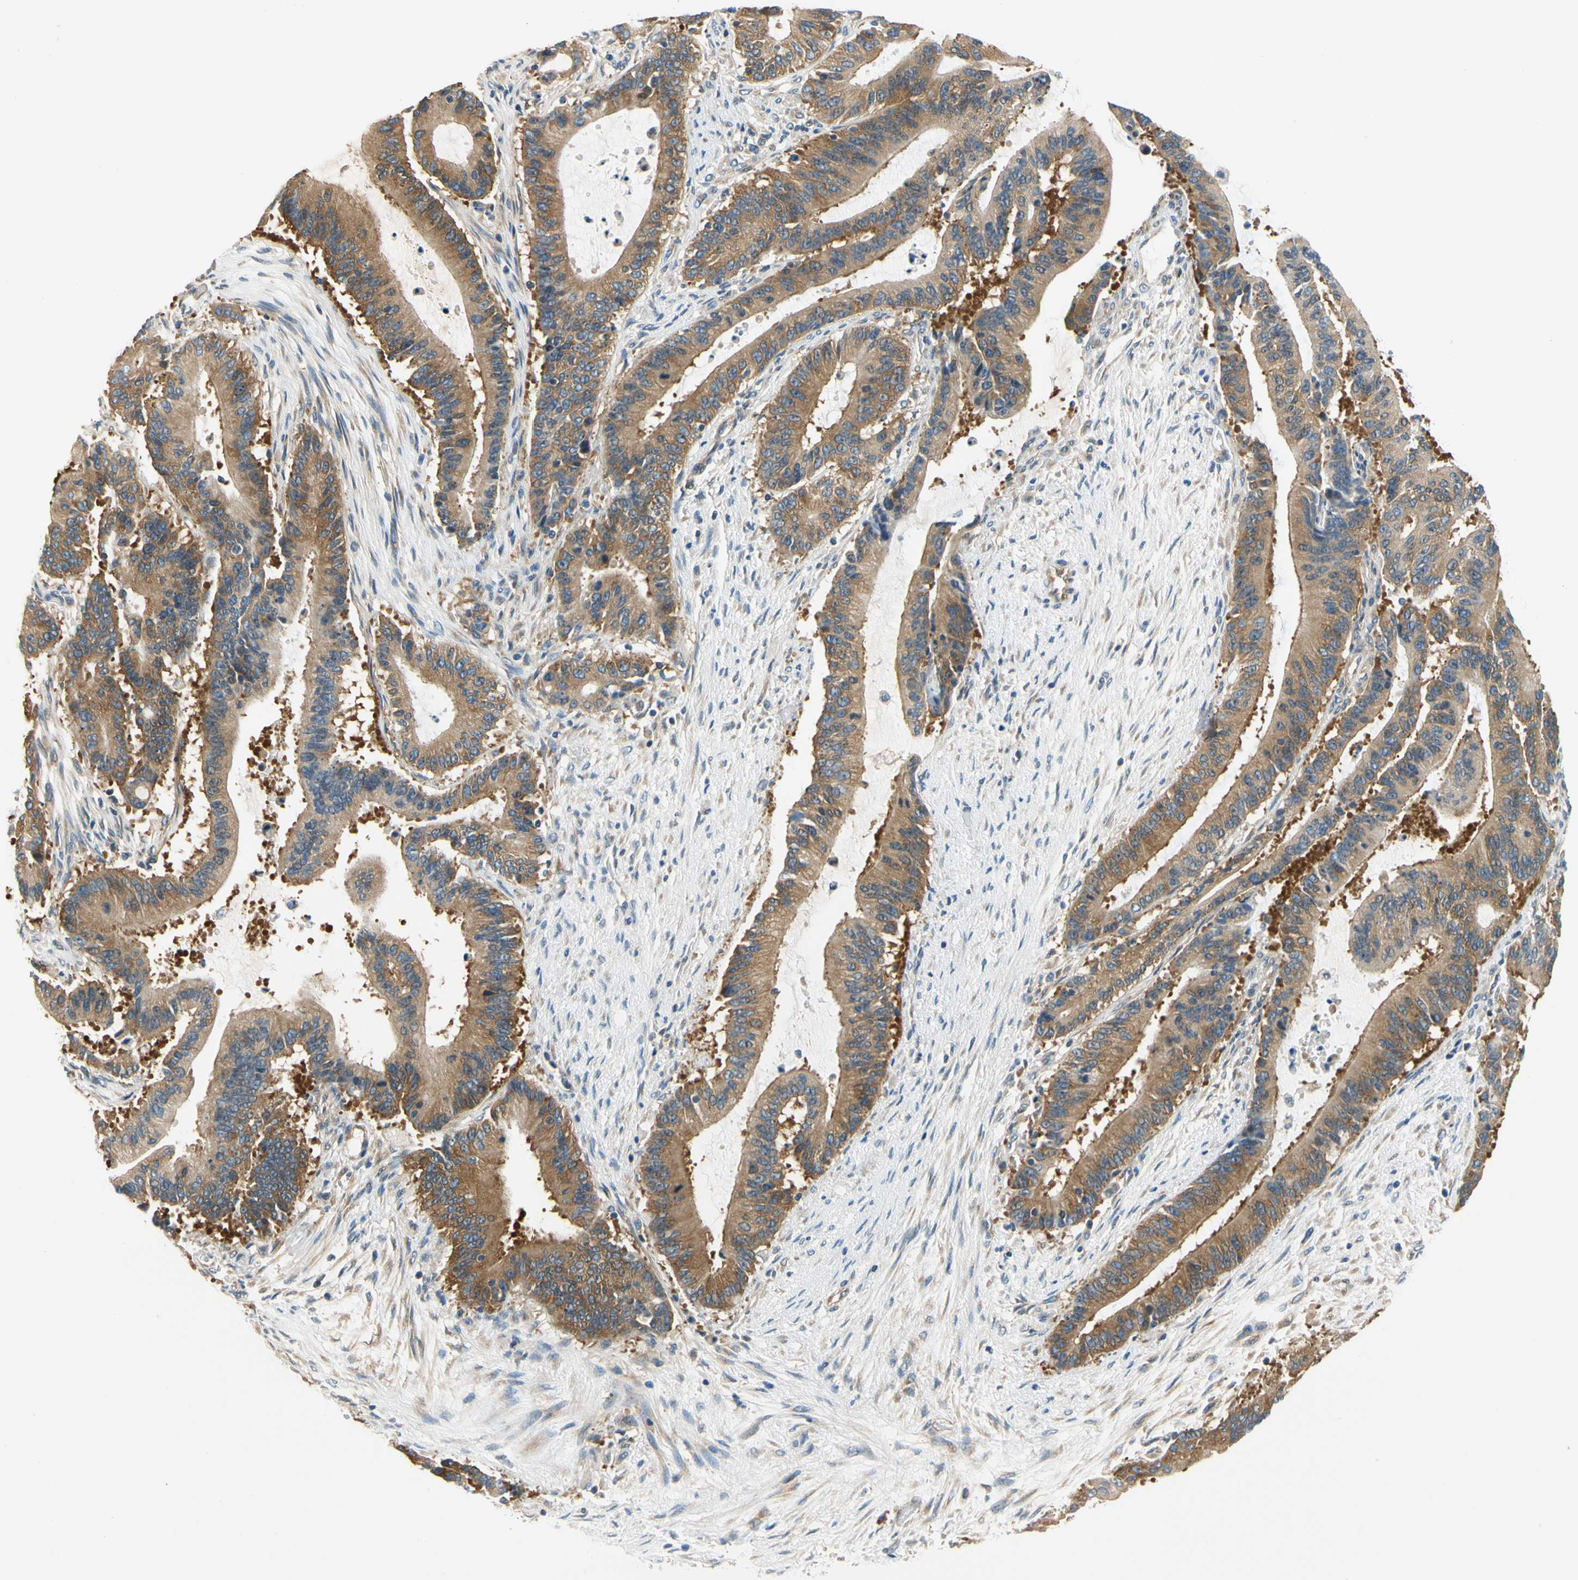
{"staining": {"intensity": "moderate", "quantity": ">75%", "location": "cytoplasmic/membranous"}, "tissue": "liver cancer", "cell_type": "Tumor cells", "image_type": "cancer", "snomed": [{"axis": "morphology", "description": "Cholangiocarcinoma"}, {"axis": "topography", "description": "Liver"}], "caption": "A high-resolution histopathology image shows immunohistochemistry (IHC) staining of liver cancer, which displays moderate cytoplasmic/membranous staining in approximately >75% of tumor cells.", "gene": "LRRC47", "patient": {"sex": "female", "age": 73}}